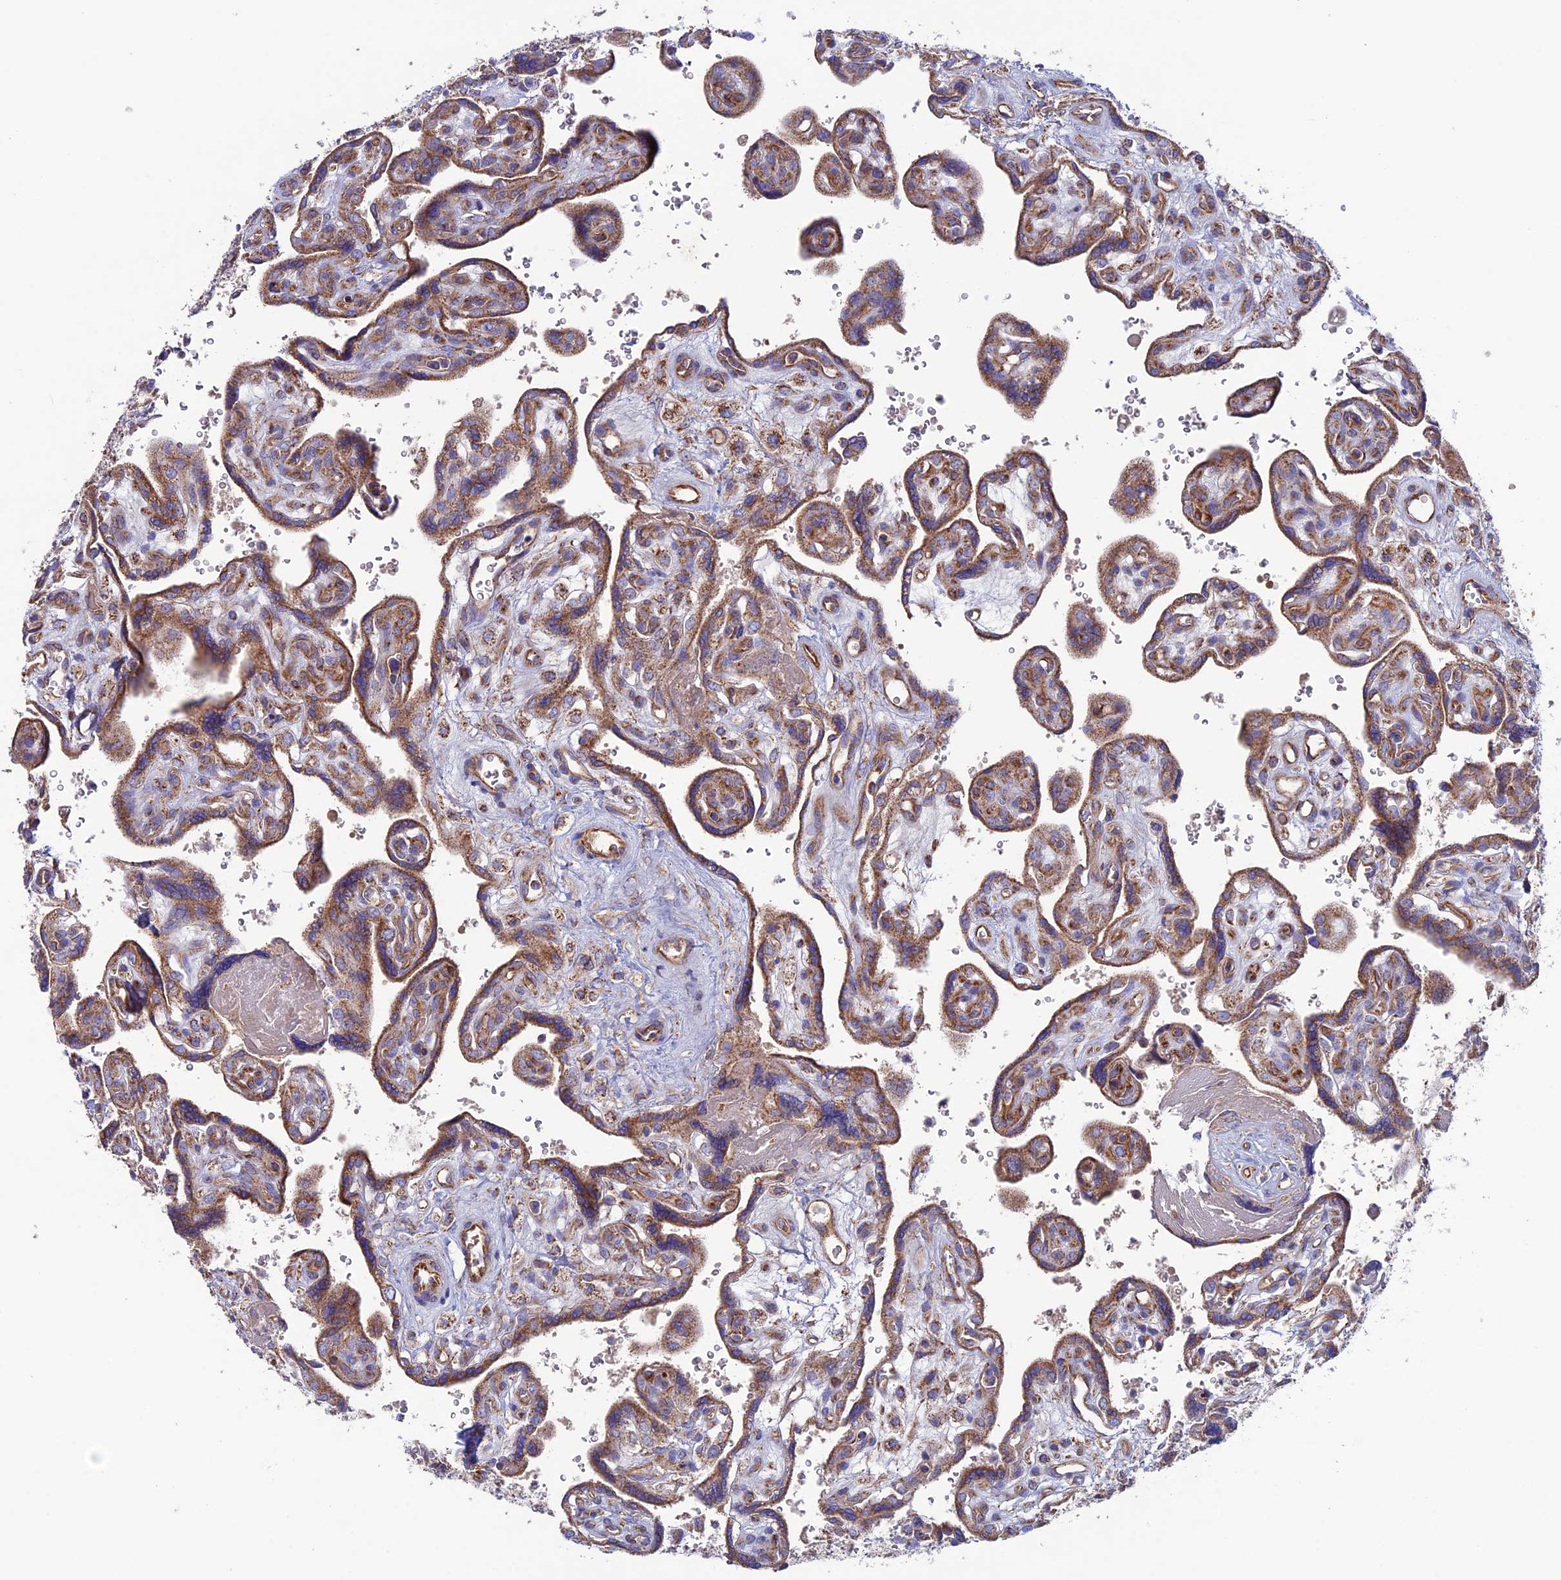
{"staining": {"intensity": "moderate", "quantity": ">75%", "location": "cytoplasmic/membranous"}, "tissue": "placenta", "cell_type": "Trophoblastic cells", "image_type": "normal", "snomed": [{"axis": "morphology", "description": "Normal tissue, NOS"}, {"axis": "topography", "description": "Placenta"}], "caption": "Brown immunohistochemical staining in normal human placenta displays moderate cytoplasmic/membranous expression in about >75% of trophoblastic cells. (IHC, brightfield microscopy, high magnification).", "gene": "SLC15A5", "patient": {"sex": "female", "age": 39}}